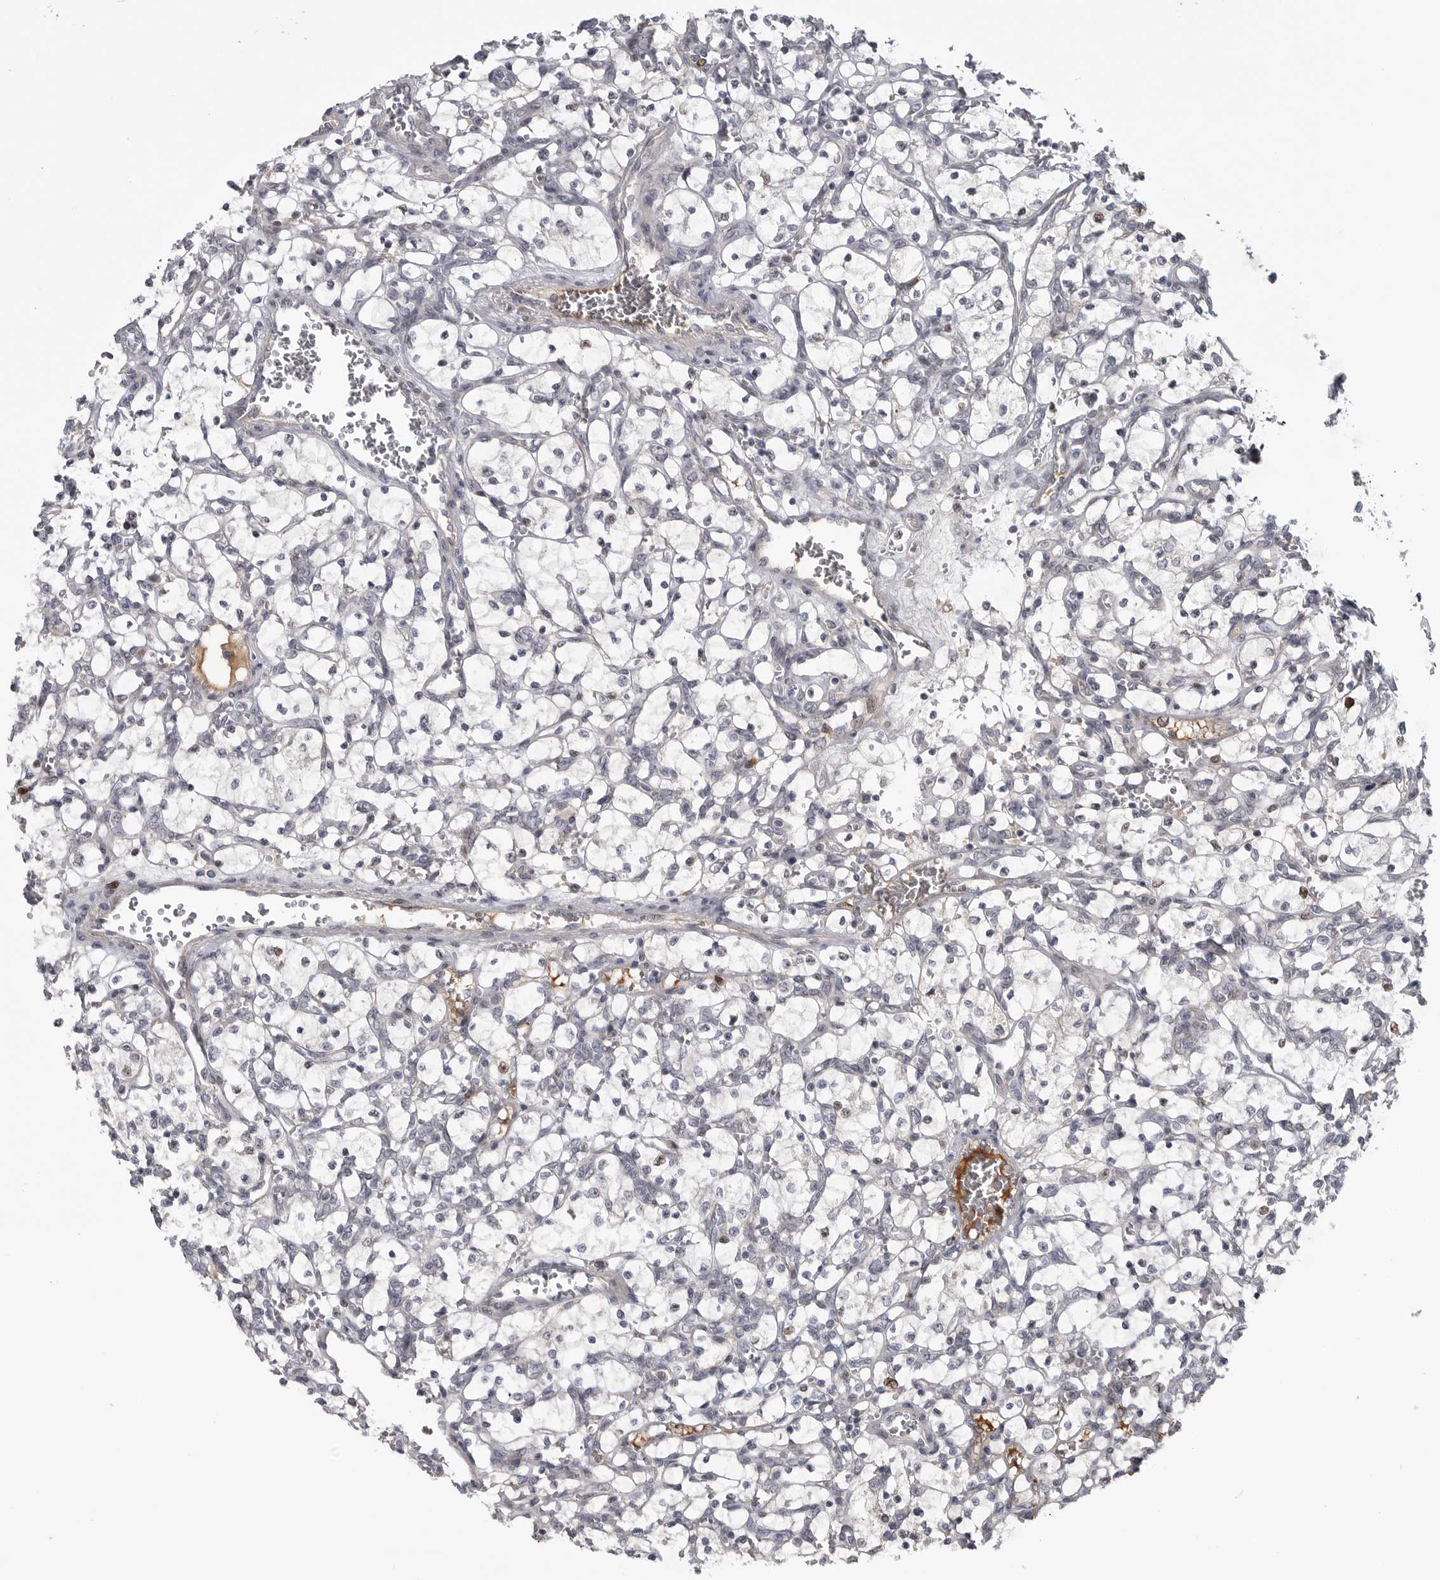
{"staining": {"intensity": "negative", "quantity": "none", "location": "none"}, "tissue": "renal cancer", "cell_type": "Tumor cells", "image_type": "cancer", "snomed": [{"axis": "morphology", "description": "Adenocarcinoma, NOS"}, {"axis": "topography", "description": "Kidney"}], "caption": "The immunohistochemistry (IHC) histopathology image has no significant expression in tumor cells of renal cancer (adenocarcinoma) tissue. (Immunohistochemistry (ihc), brightfield microscopy, high magnification).", "gene": "ZNF277", "patient": {"sex": "female", "age": 69}}